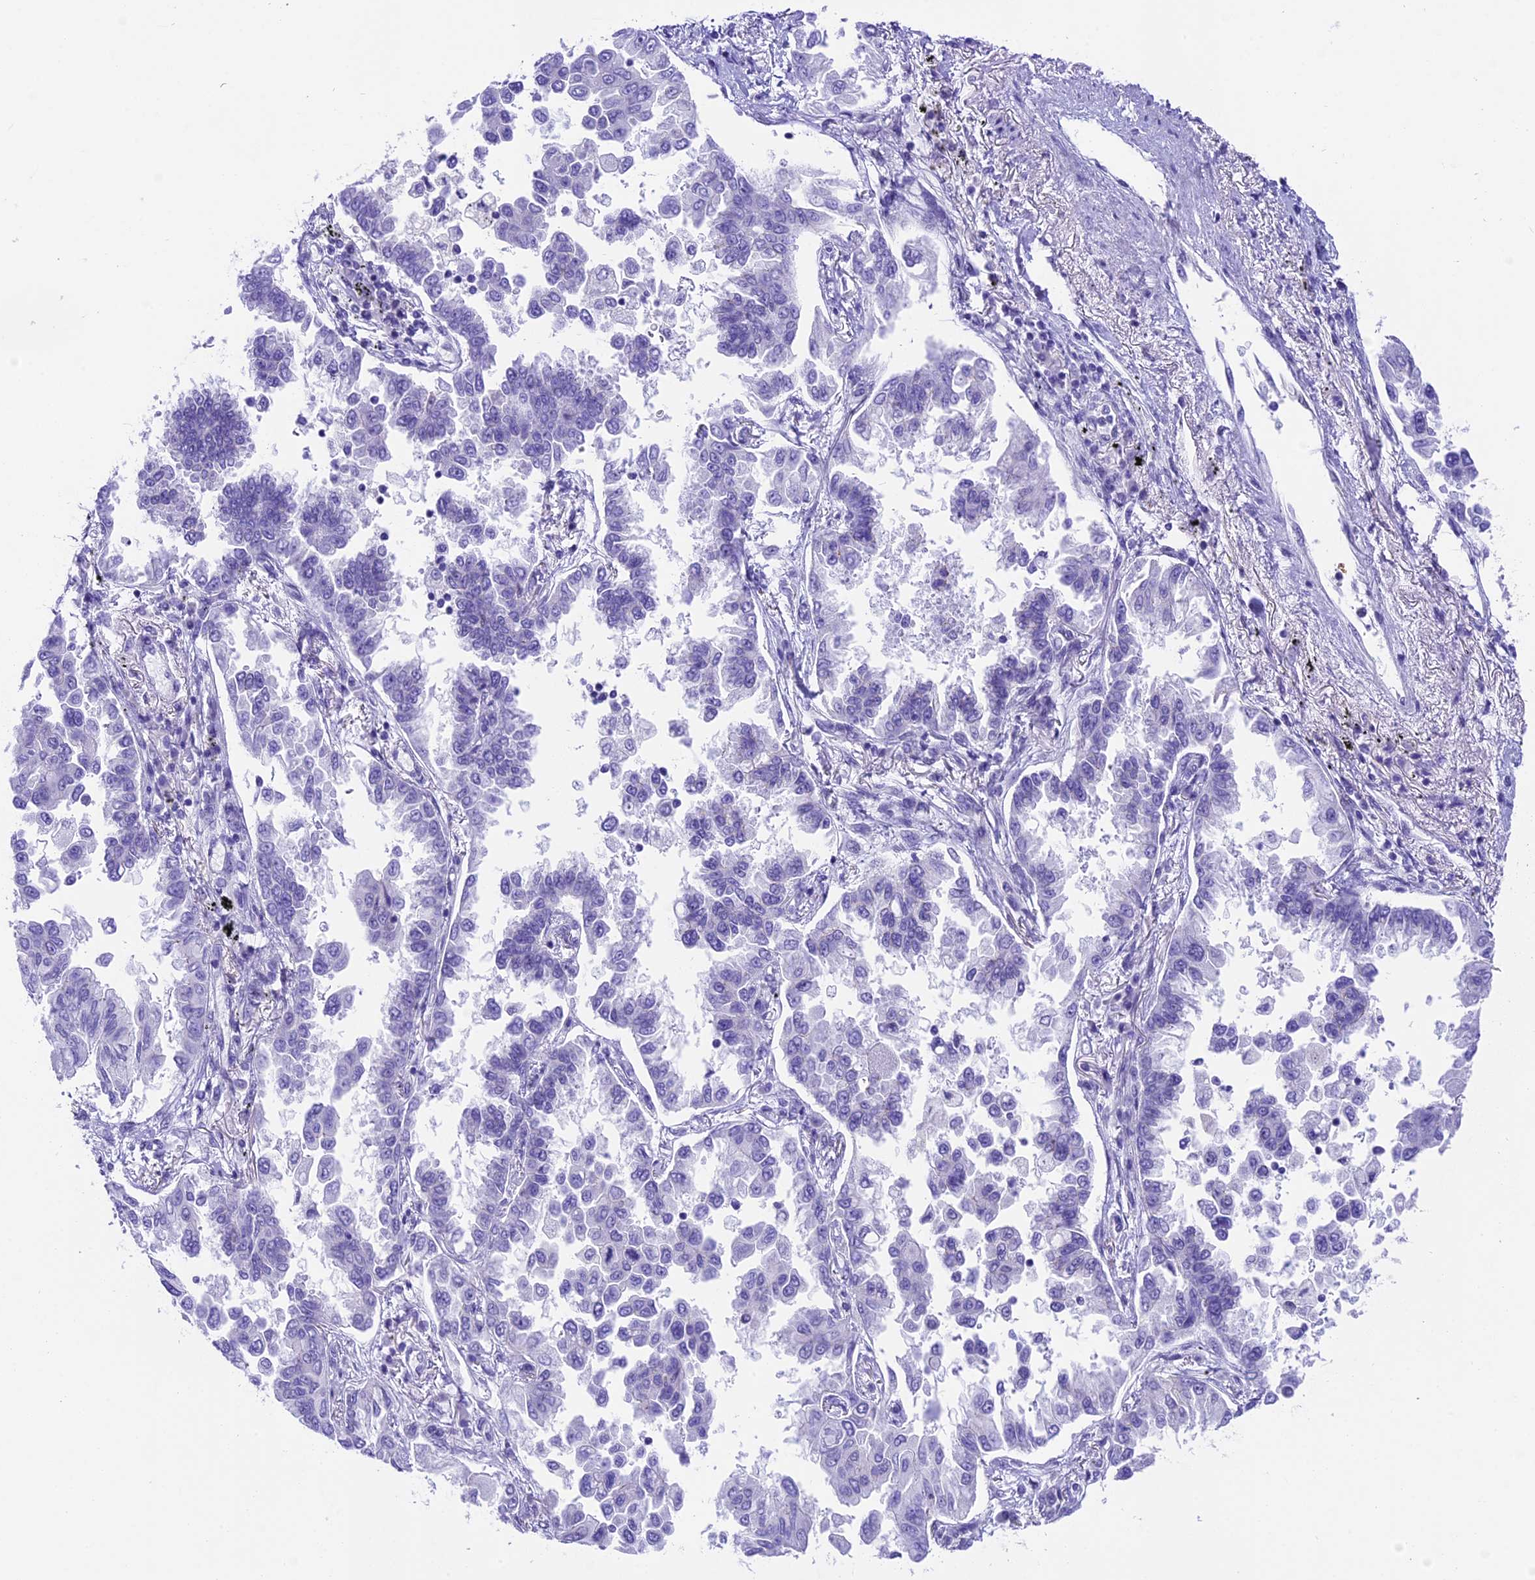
{"staining": {"intensity": "negative", "quantity": "none", "location": "none"}, "tissue": "lung cancer", "cell_type": "Tumor cells", "image_type": "cancer", "snomed": [{"axis": "morphology", "description": "Adenocarcinoma, NOS"}, {"axis": "topography", "description": "Lung"}], "caption": "High magnification brightfield microscopy of adenocarcinoma (lung) stained with DAB (3,3'-diaminobenzidine) (brown) and counterstained with hematoxylin (blue): tumor cells show no significant expression.", "gene": "PRR15", "patient": {"sex": "female", "age": 67}}